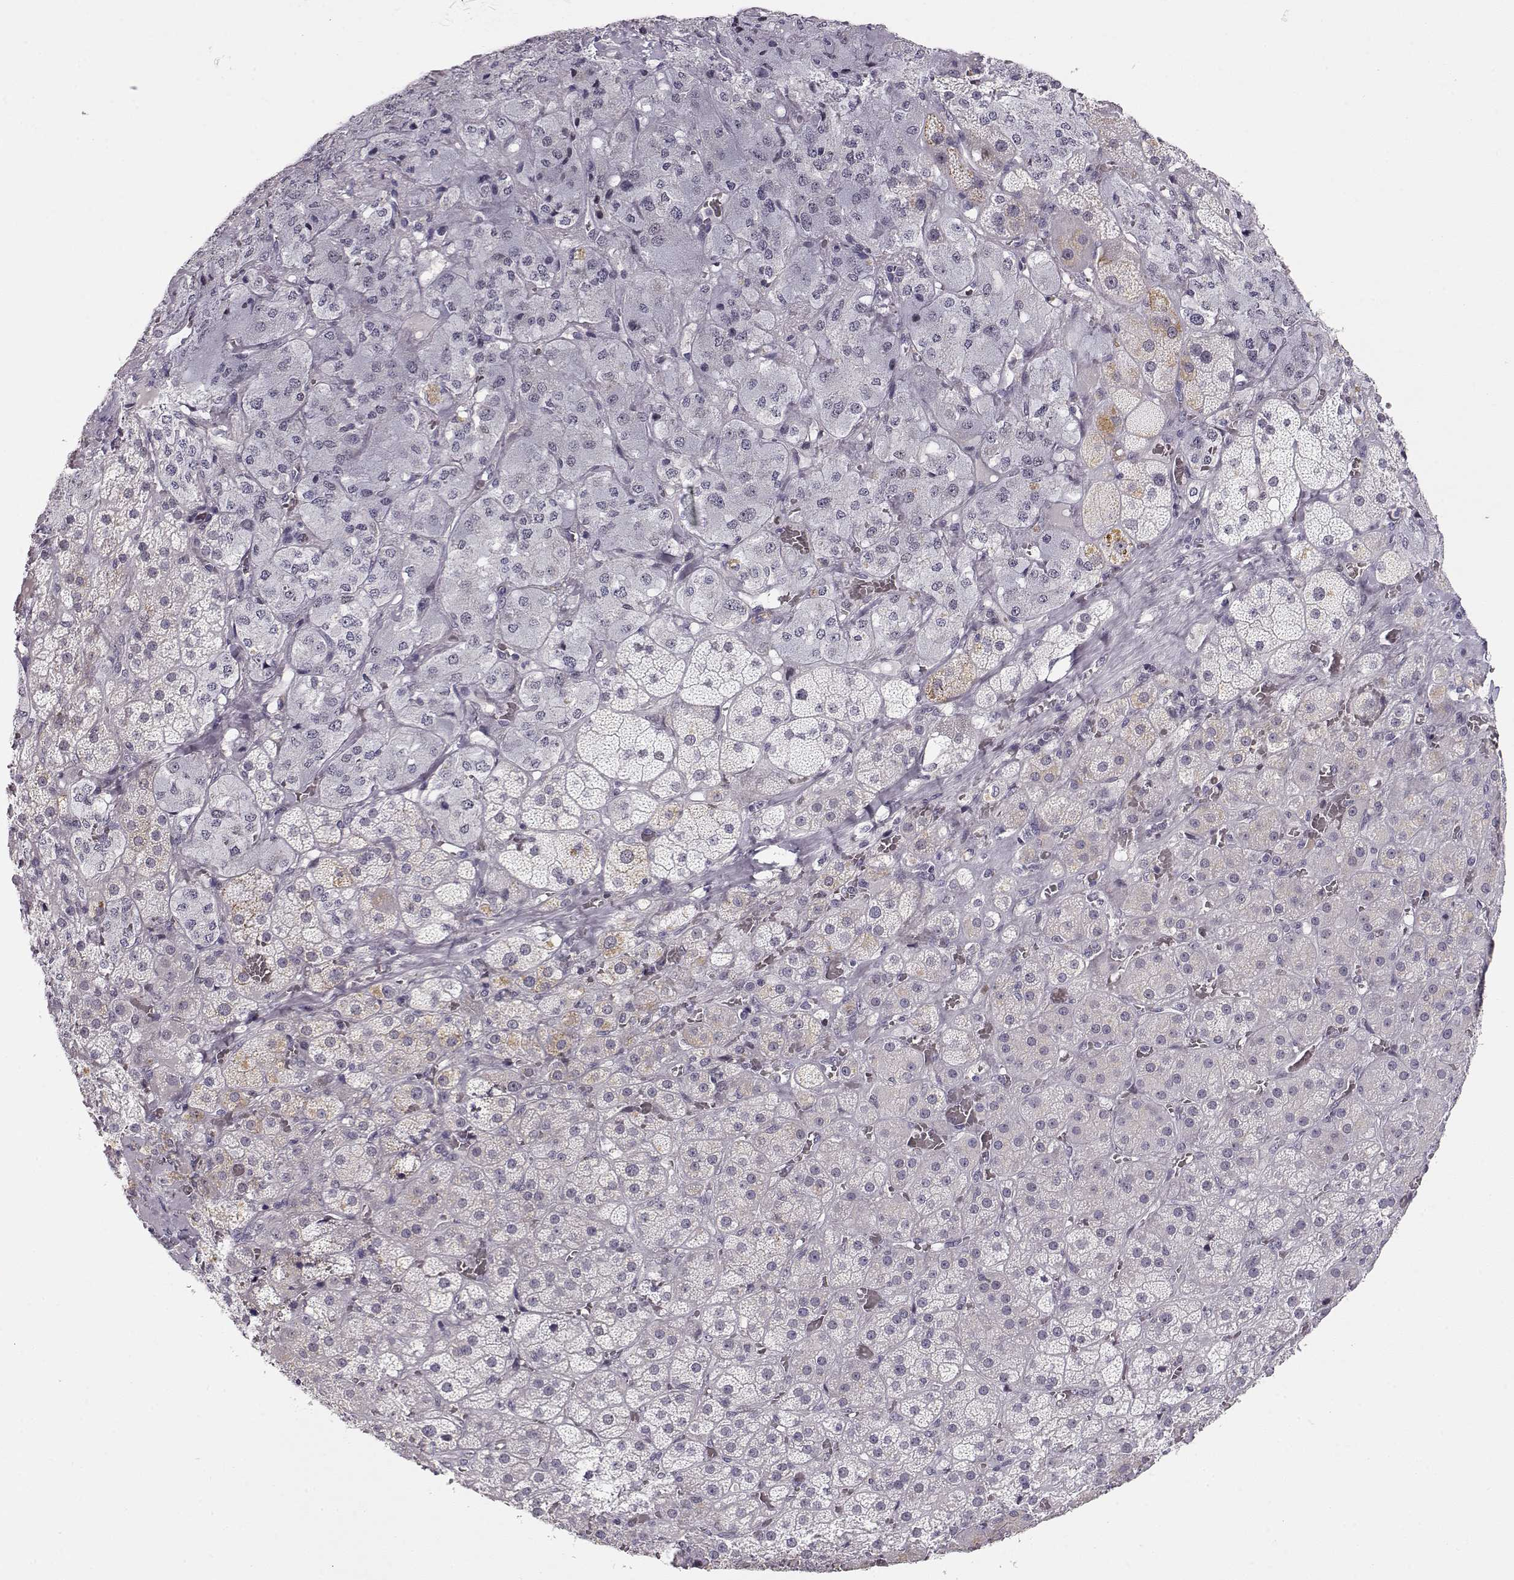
{"staining": {"intensity": "weak", "quantity": "<25%", "location": "cytoplasmic/membranous"}, "tissue": "adrenal gland", "cell_type": "Glandular cells", "image_type": "normal", "snomed": [{"axis": "morphology", "description": "Normal tissue, NOS"}, {"axis": "topography", "description": "Adrenal gland"}], "caption": "Immunohistochemistry of unremarkable adrenal gland reveals no staining in glandular cells. (Brightfield microscopy of DAB immunohistochemistry at high magnification).", "gene": "TEPP", "patient": {"sex": "male", "age": 57}}